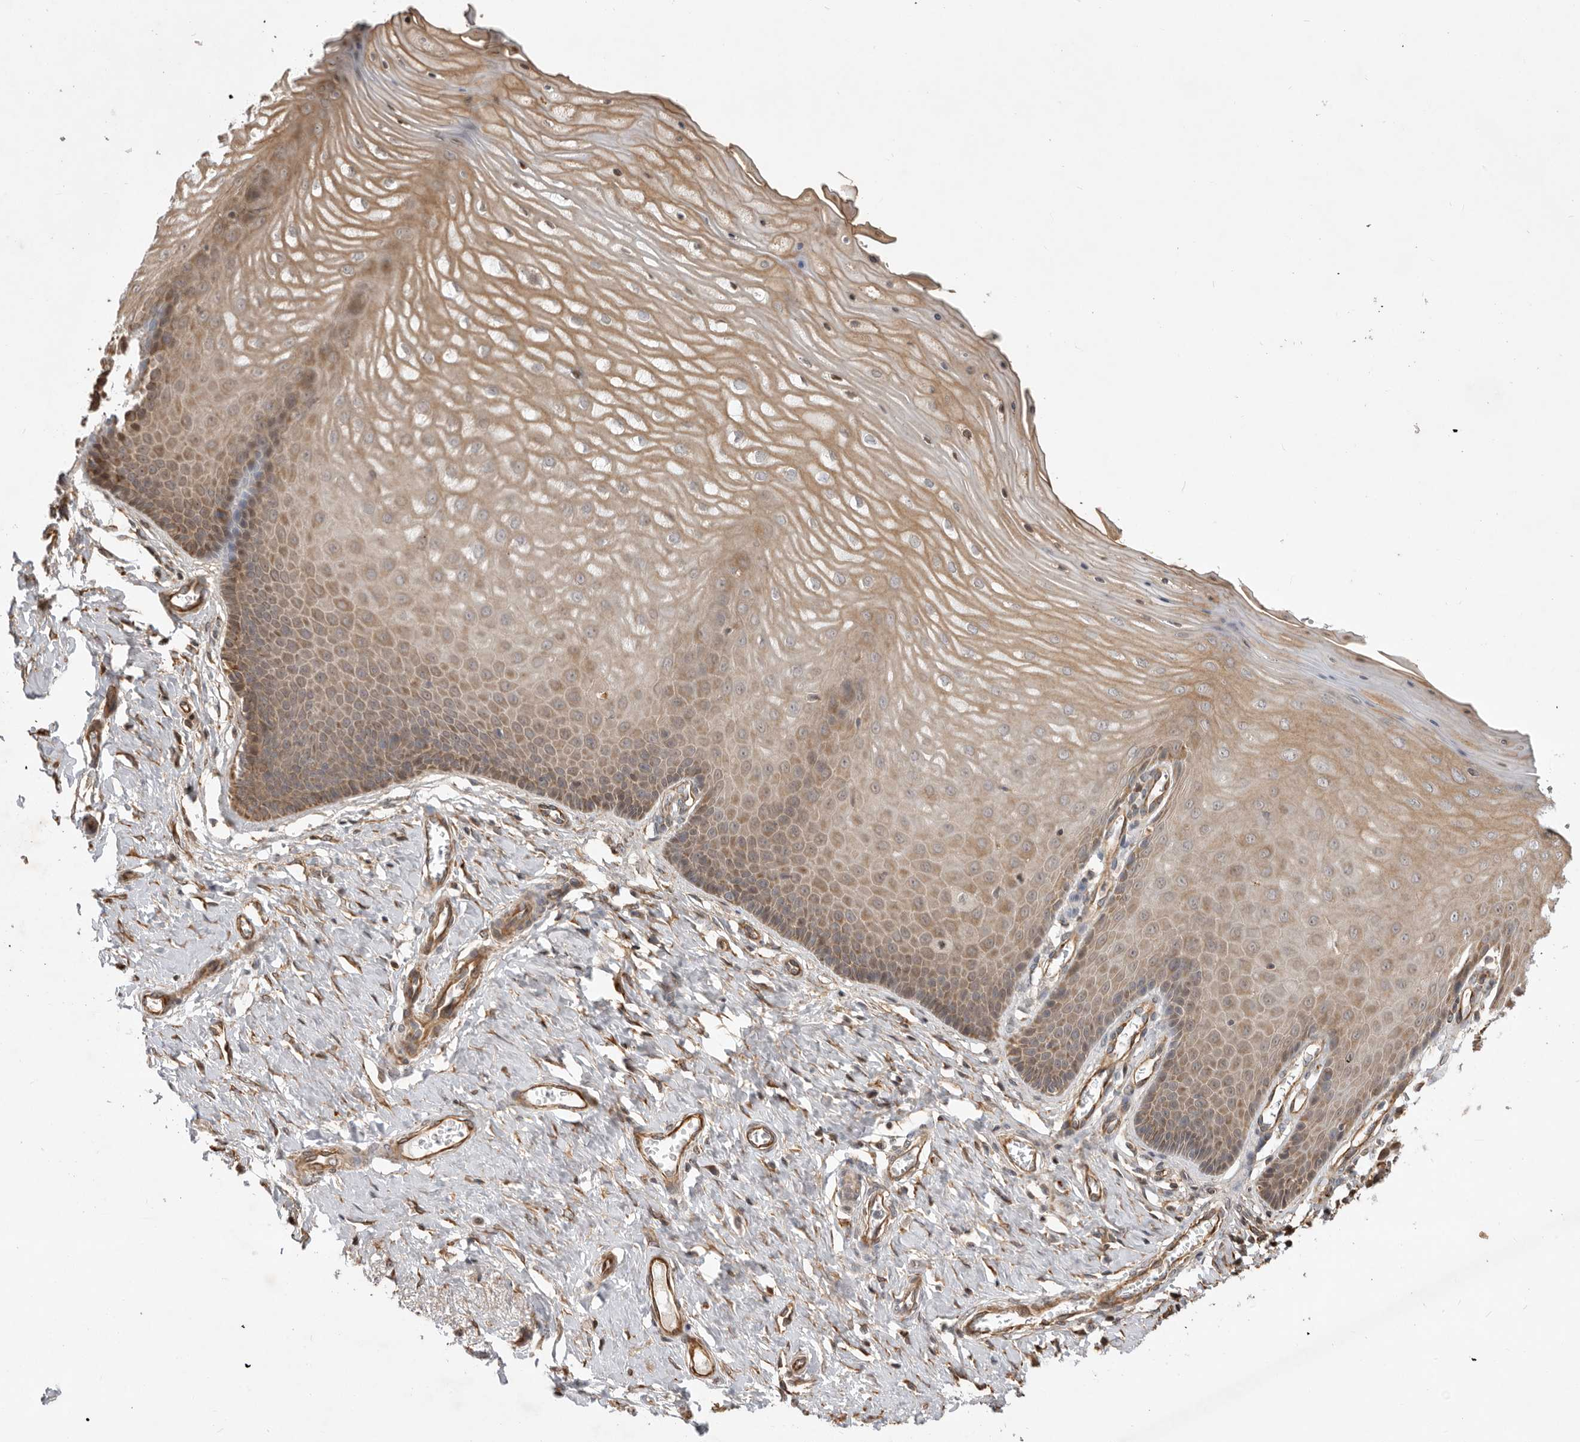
{"staining": {"intensity": "moderate", "quantity": ">75%", "location": "cytoplasmic/membranous"}, "tissue": "cervix", "cell_type": "Squamous epithelial cells", "image_type": "normal", "snomed": [{"axis": "morphology", "description": "Normal tissue, NOS"}, {"axis": "topography", "description": "Cervix"}], "caption": "Cervix stained with immunohistochemistry demonstrates moderate cytoplasmic/membranous staining in approximately >75% of squamous epithelial cells. (Brightfield microscopy of DAB IHC at high magnification).", "gene": "DPH7", "patient": {"sex": "female", "age": 55}}